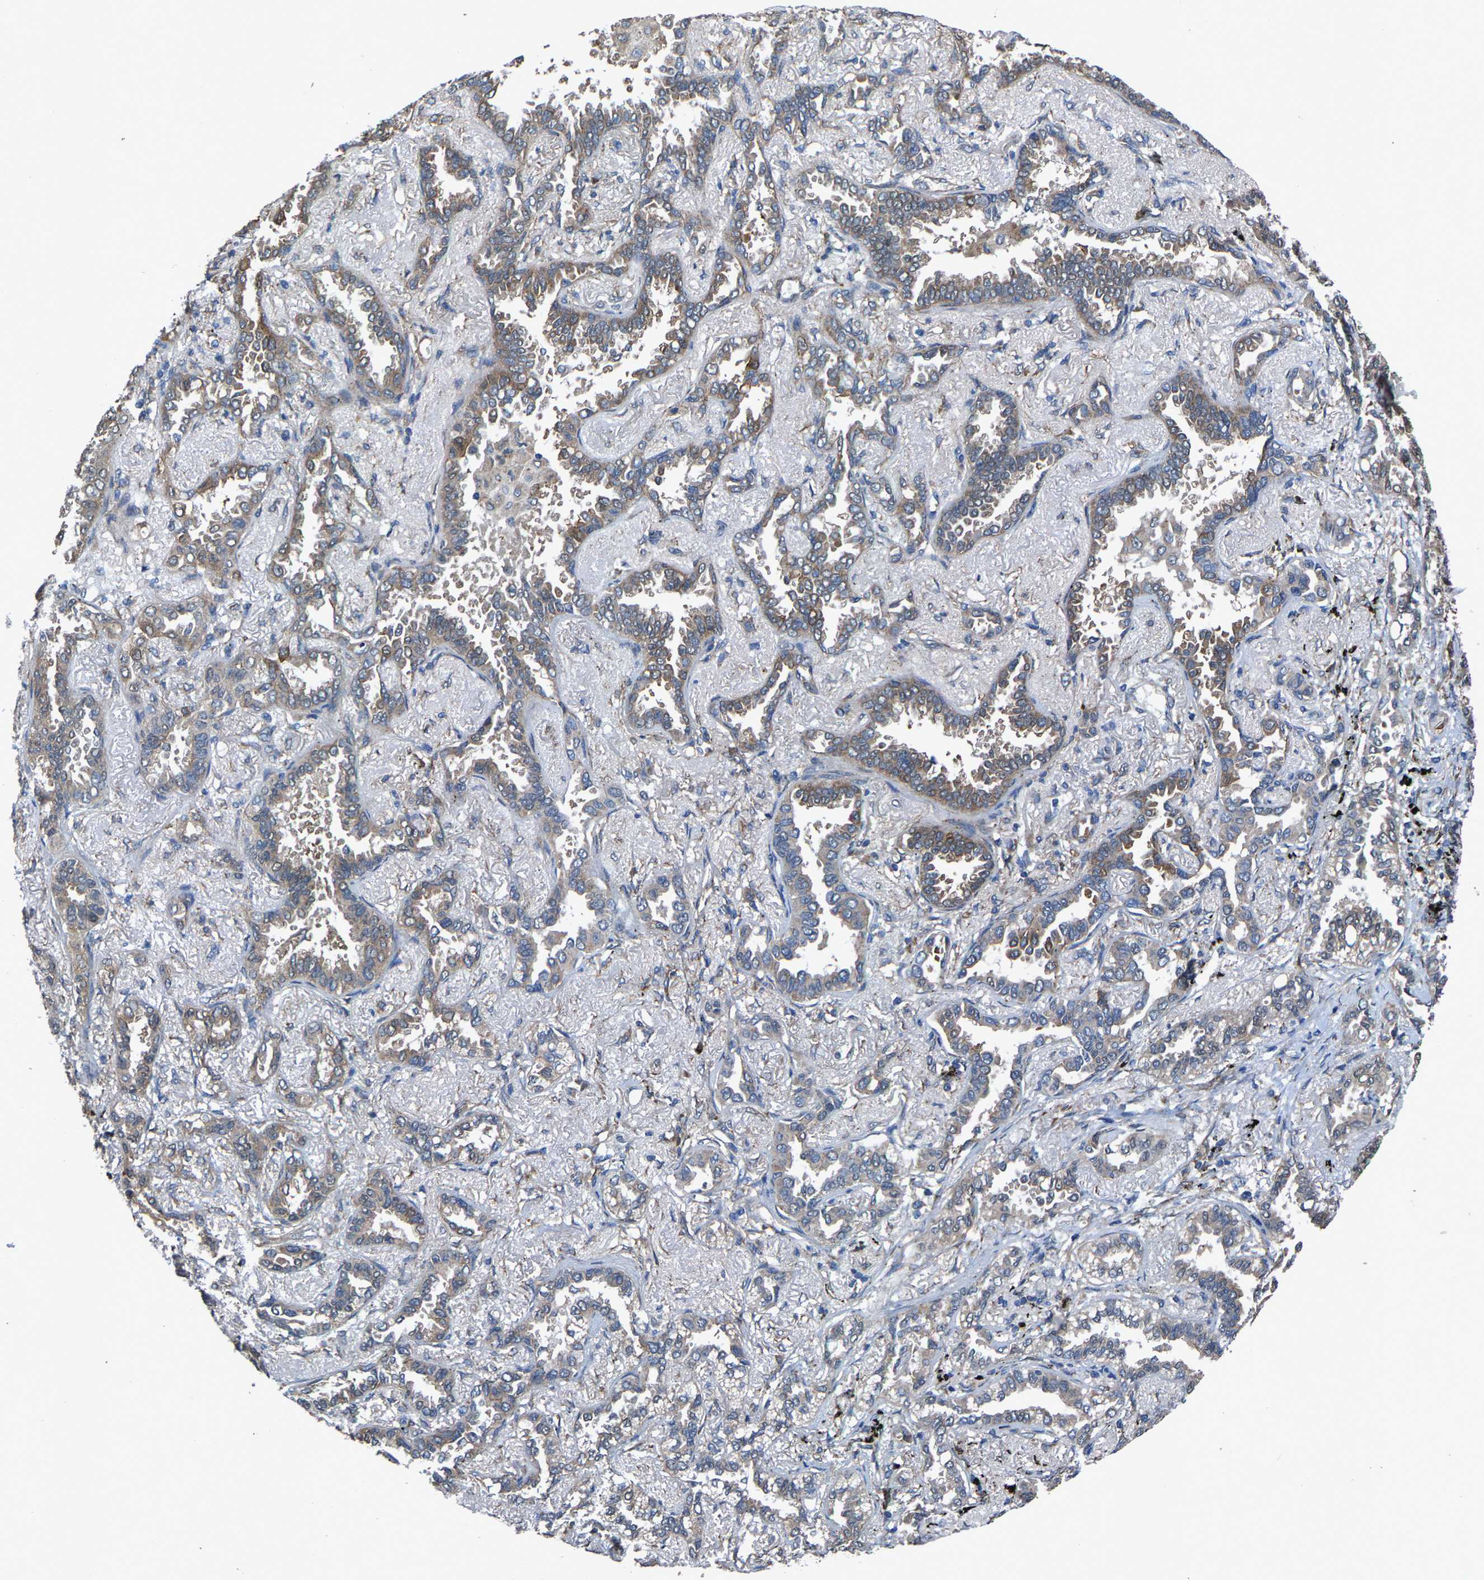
{"staining": {"intensity": "moderate", "quantity": "25%-75%", "location": "cytoplasmic/membranous"}, "tissue": "lung cancer", "cell_type": "Tumor cells", "image_type": "cancer", "snomed": [{"axis": "morphology", "description": "Adenocarcinoma, NOS"}, {"axis": "topography", "description": "Lung"}], "caption": "Lung cancer was stained to show a protein in brown. There is medium levels of moderate cytoplasmic/membranous expression in approximately 25%-75% of tumor cells.", "gene": "PDP1", "patient": {"sex": "male", "age": 59}}